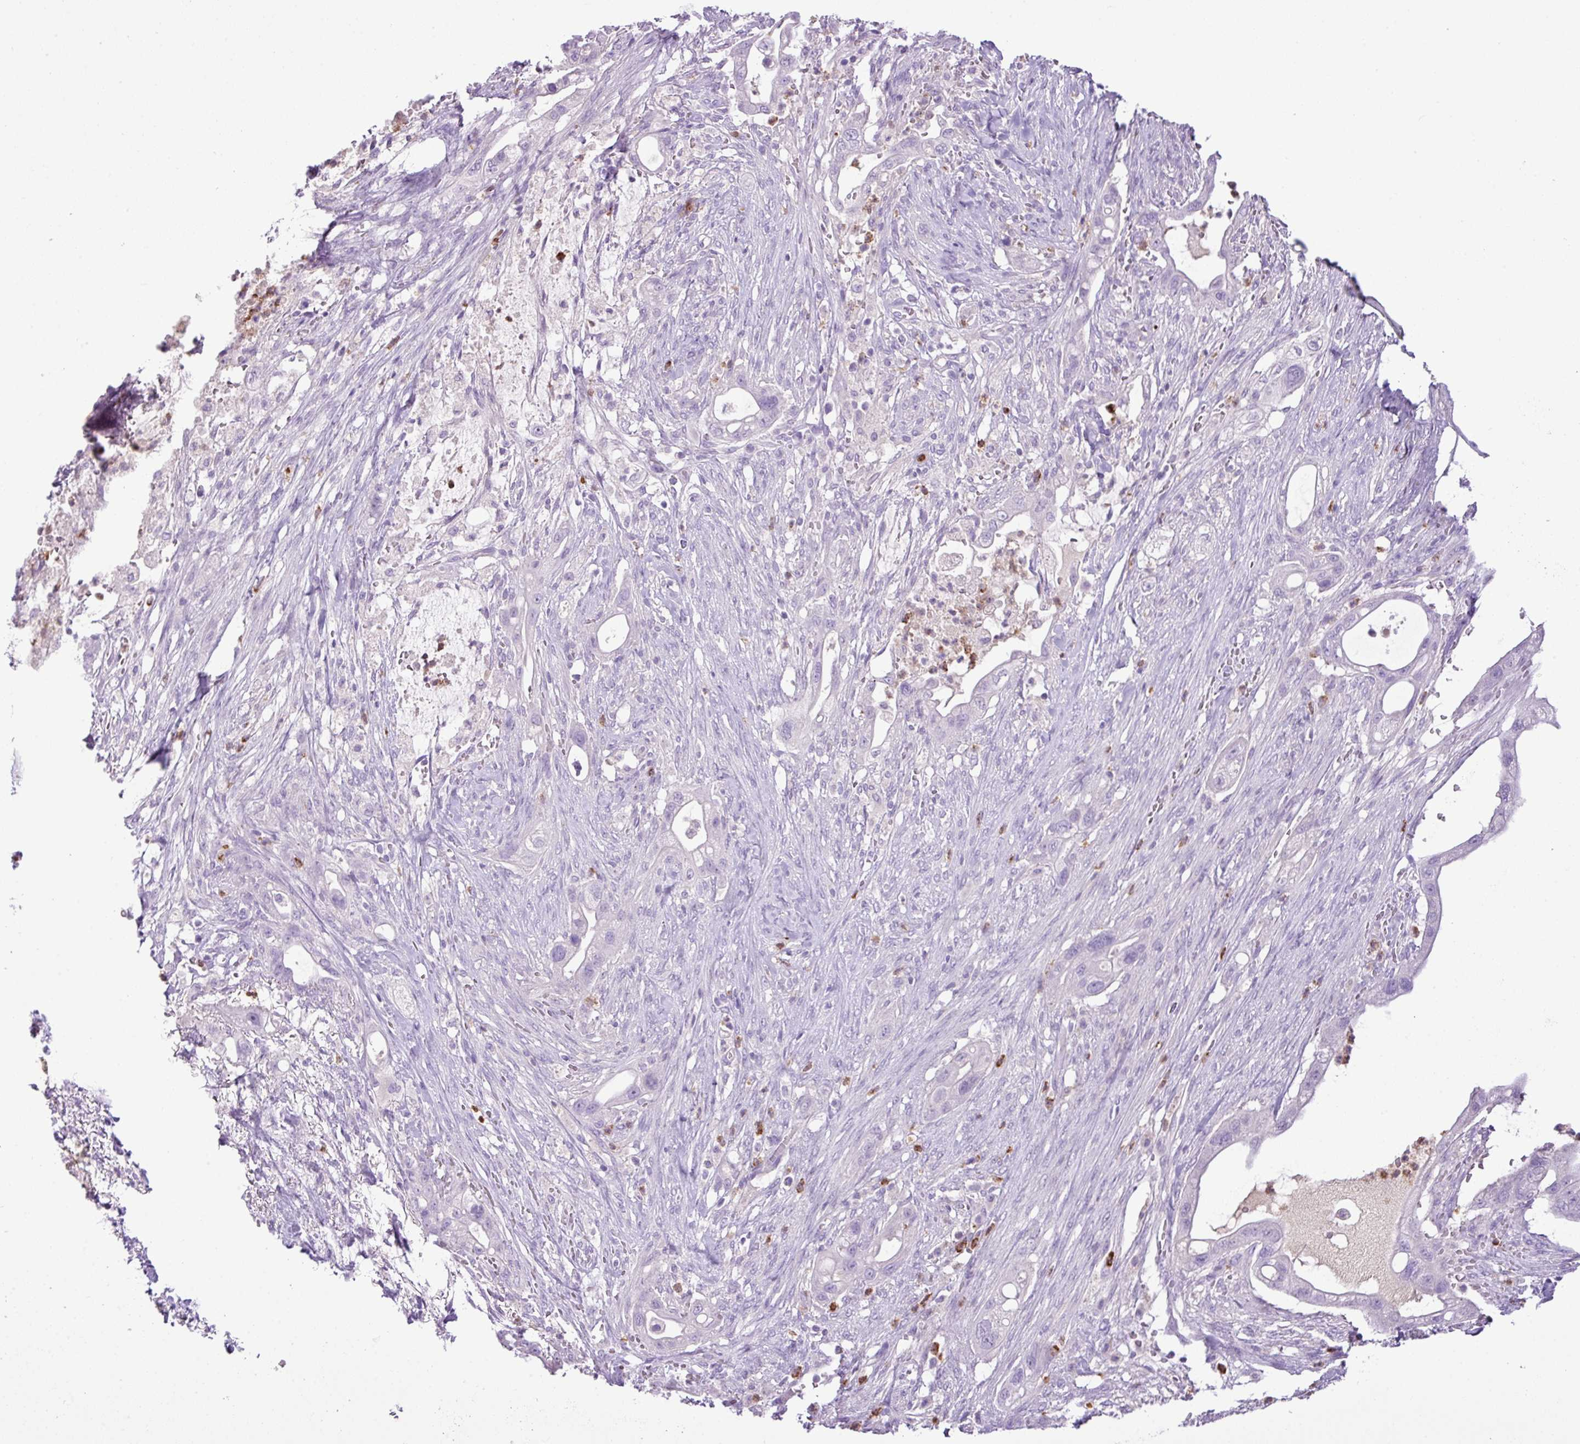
{"staining": {"intensity": "negative", "quantity": "none", "location": "none"}, "tissue": "pancreatic cancer", "cell_type": "Tumor cells", "image_type": "cancer", "snomed": [{"axis": "morphology", "description": "Adenocarcinoma, NOS"}, {"axis": "topography", "description": "Pancreas"}], "caption": "A micrograph of pancreatic cancer stained for a protein demonstrates no brown staining in tumor cells.", "gene": "HTR3E", "patient": {"sex": "male", "age": 44}}